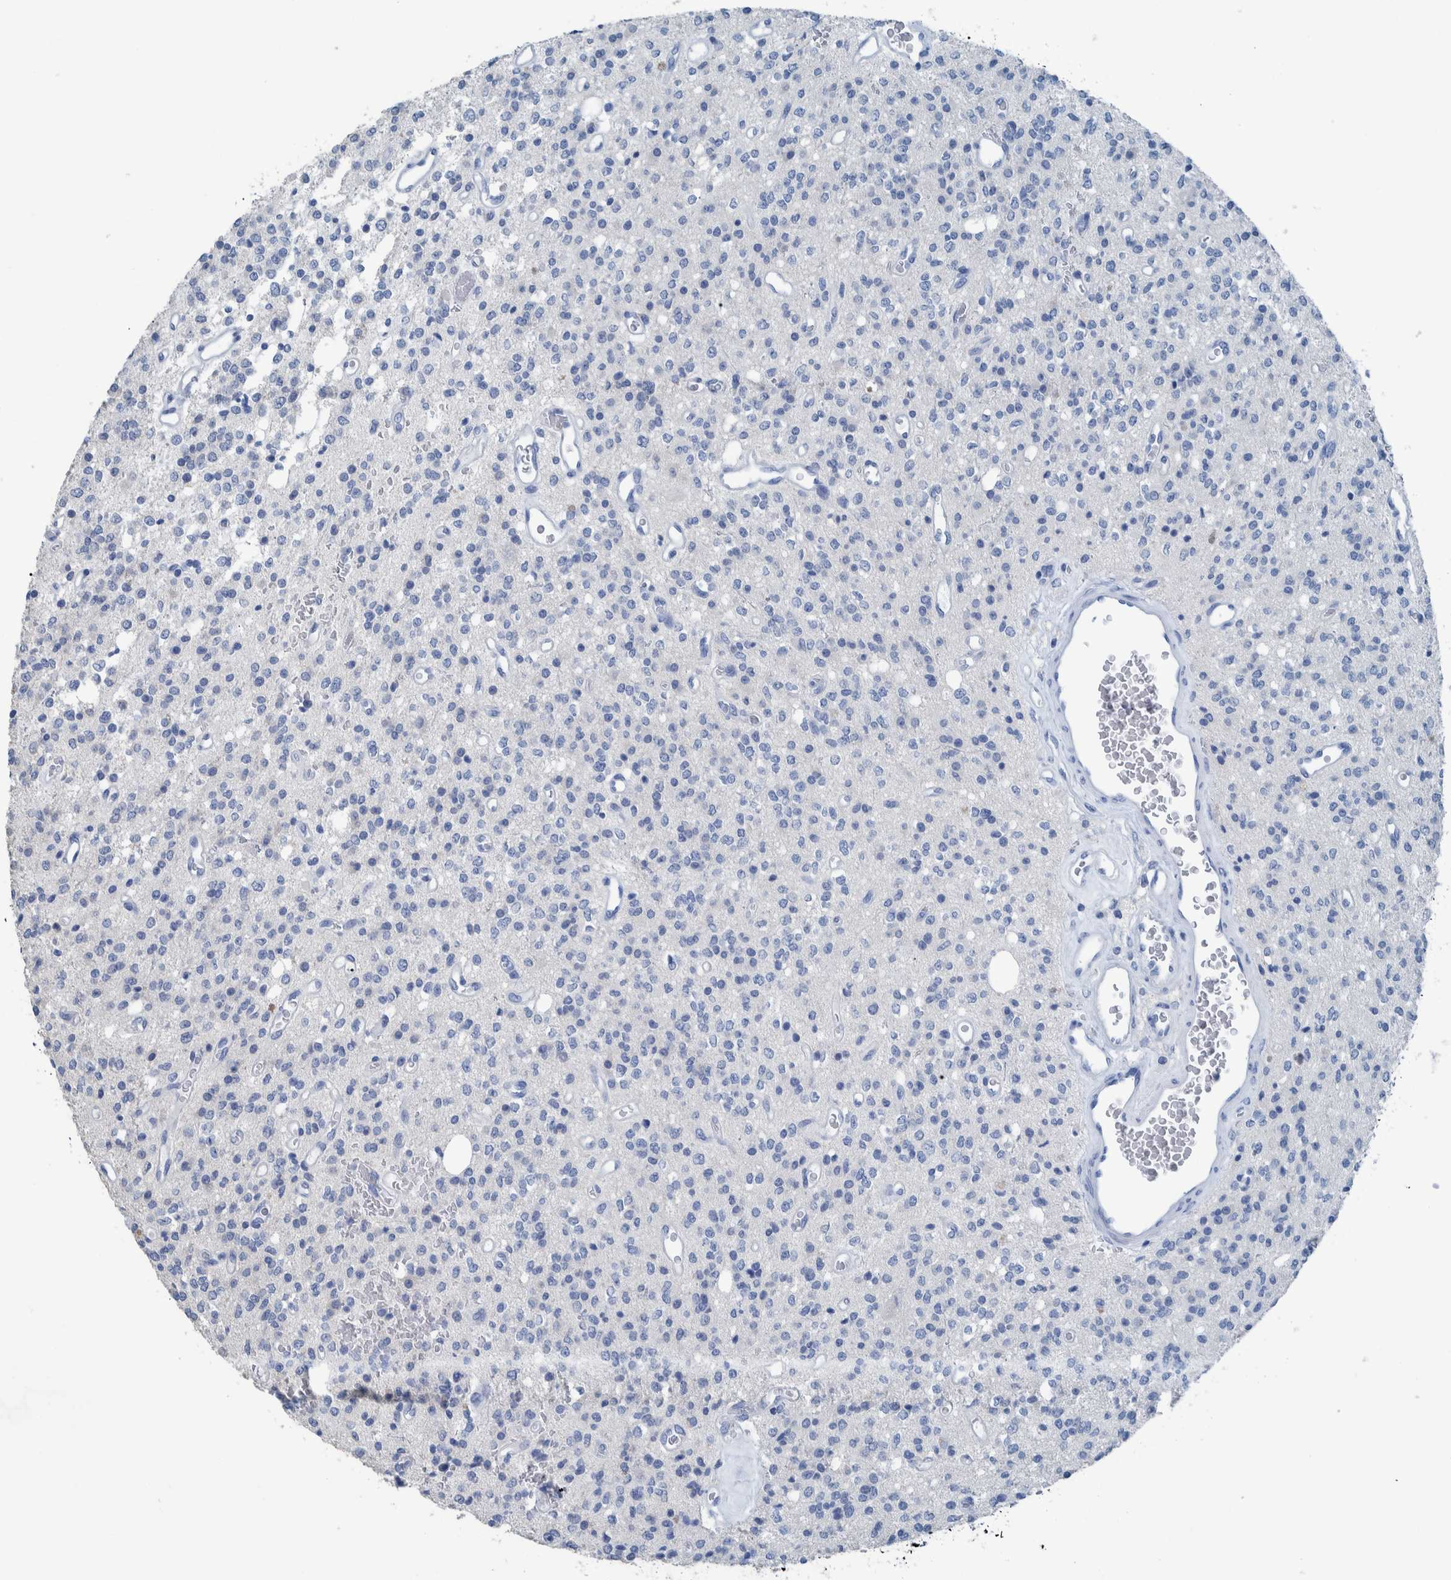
{"staining": {"intensity": "negative", "quantity": "none", "location": "none"}, "tissue": "glioma", "cell_type": "Tumor cells", "image_type": "cancer", "snomed": [{"axis": "morphology", "description": "Glioma, malignant, High grade"}, {"axis": "topography", "description": "Brain"}], "caption": "Tumor cells show no significant protein positivity in glioma.", "gene": "IDO1", "patient": {"sex": "male", "age": 34}}